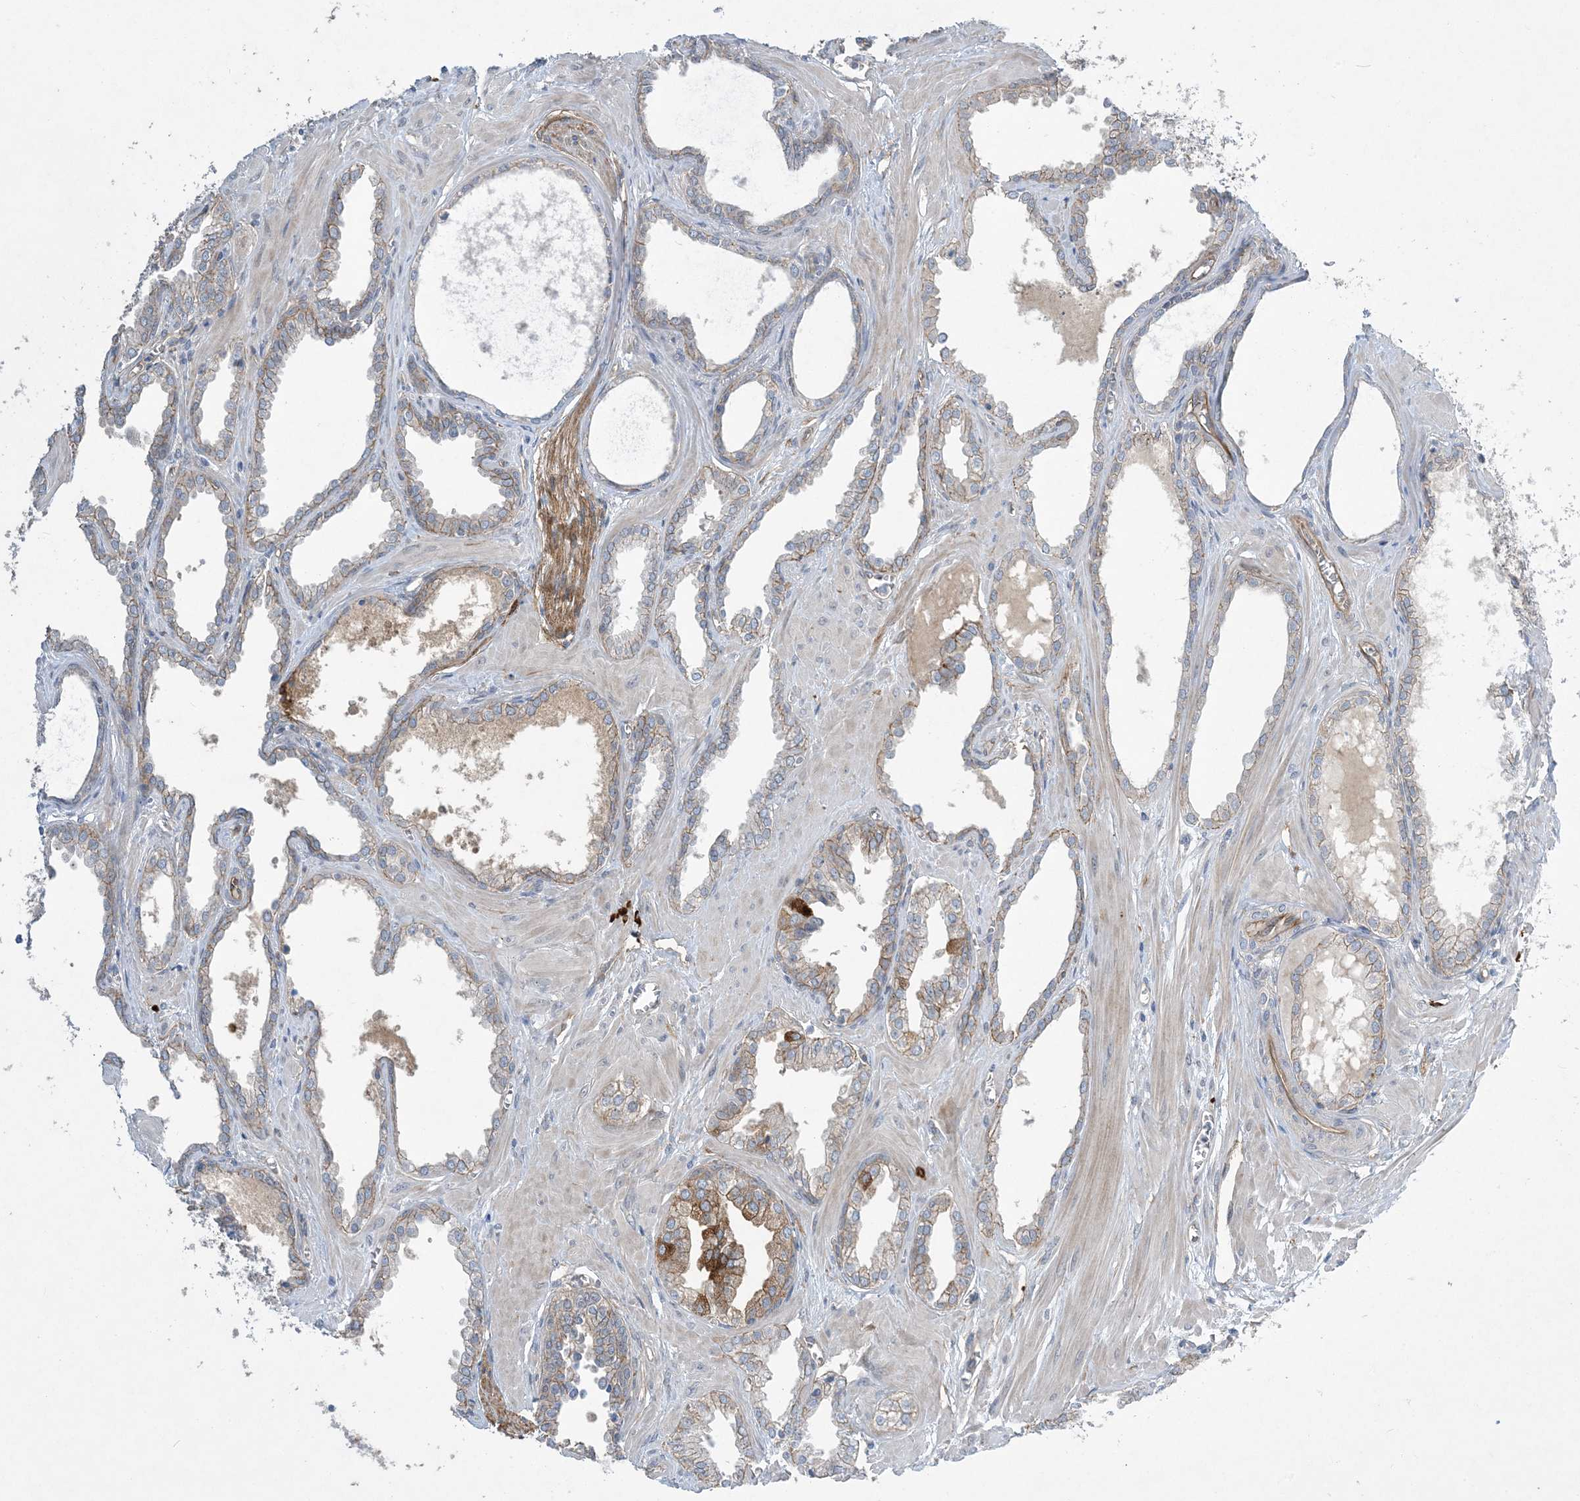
{"staining": {"intensity": "moderate", "quantity": "25%-75%", "location": "cytoplasmic/membranous"}, "tissue": "prostate cancer", "cell_type": "Tumor cells", "image_type": "cancer", "snomed": [{"axis": "morphology", "description": "Adenocarcinoma, Low grade"}, {"axis": "topography", "description": "Prostate"}], "caption": "Prostate low-grade adenocarcinoma stained for a protein shows moderate cytoplasmic/membranous positivity in tumor cells.", "gene": "AOC1", "patient": {"sex": "male", "age": 67}}